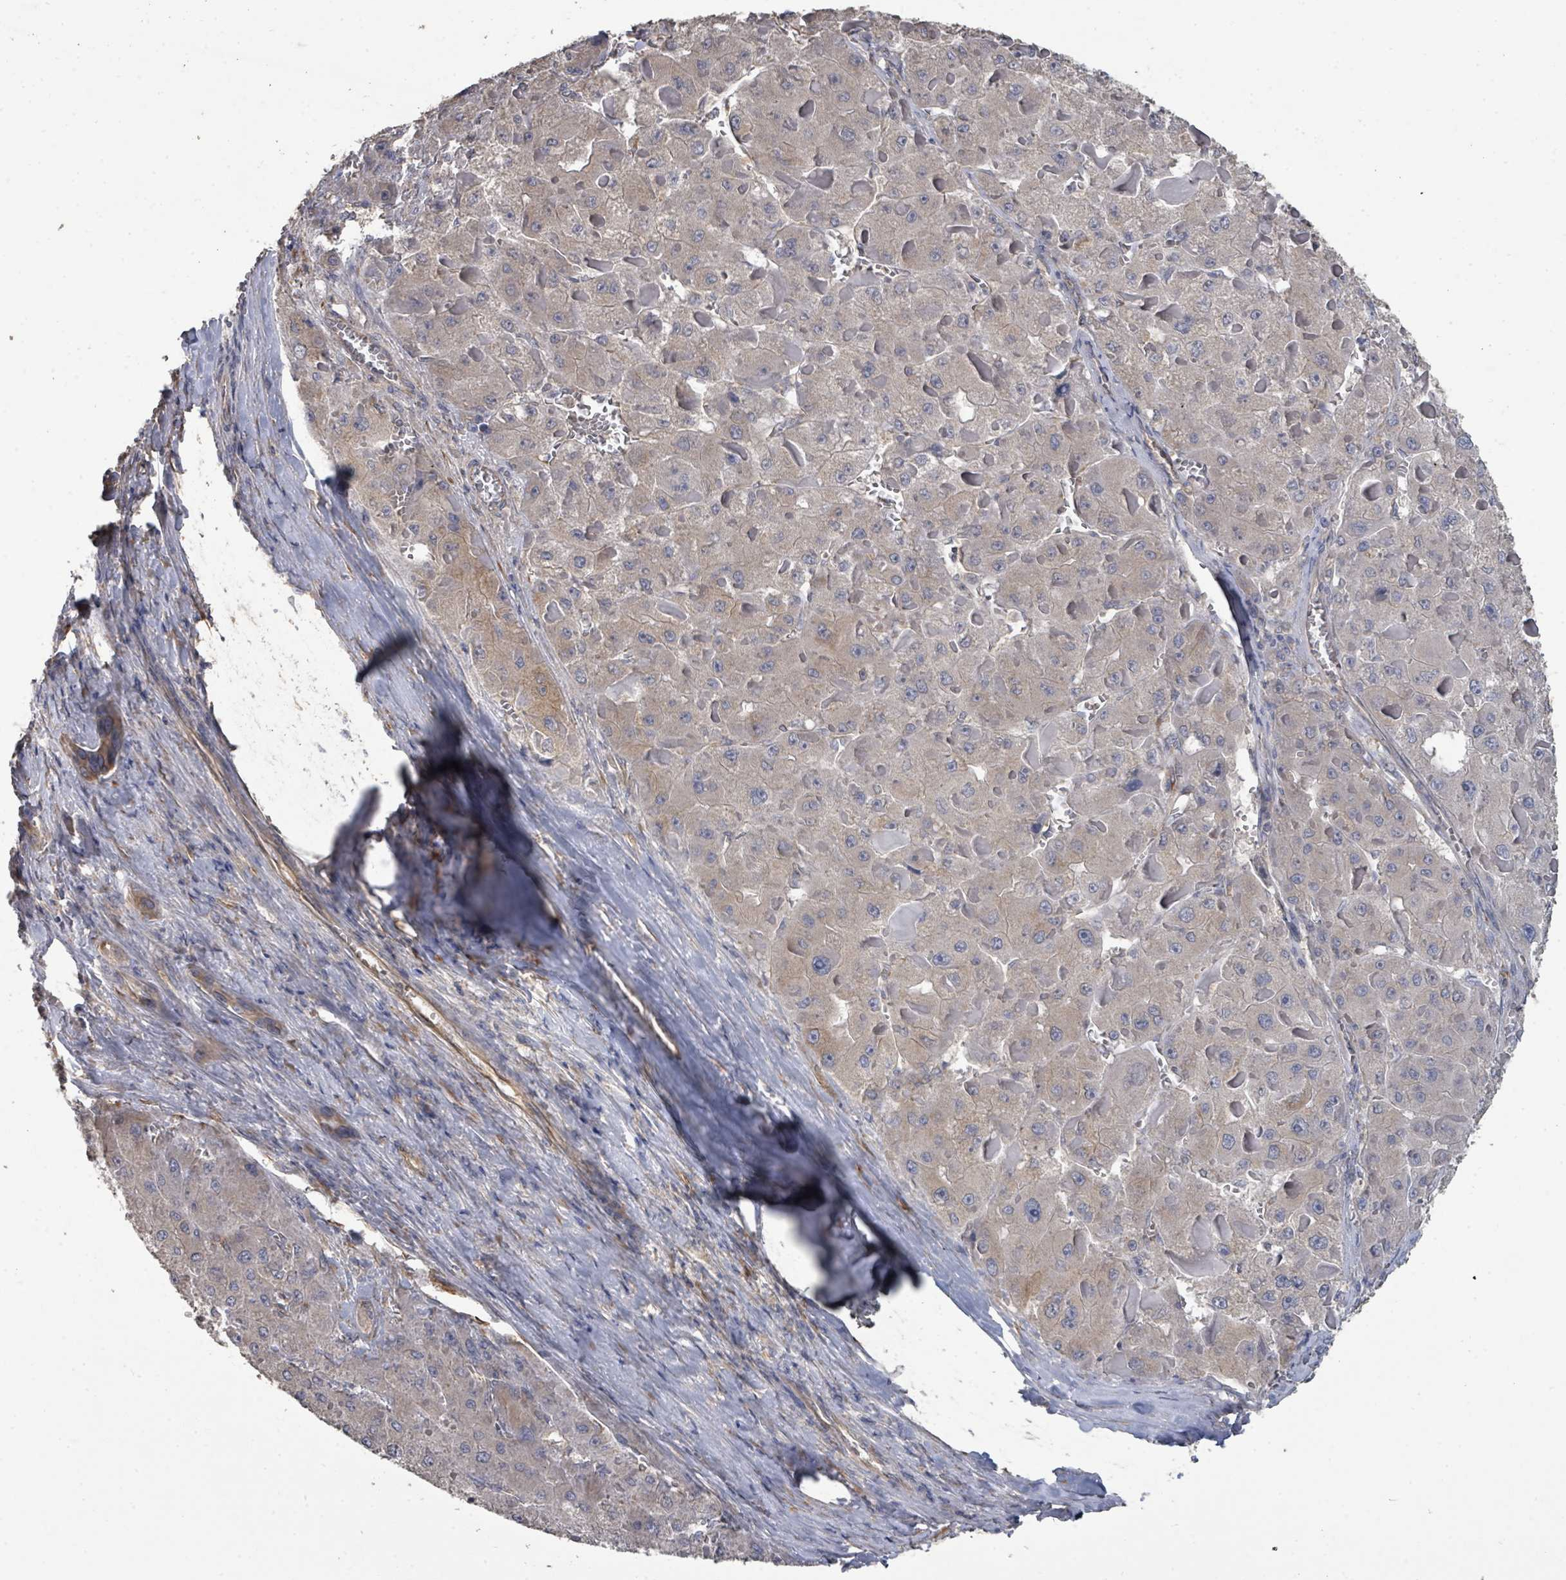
{"staining": {"intensity": "negative", "quantity": "none", "location": "none"}, "tissue": "liver cancer", "cell_type": "Tumor cells", "image_type": "cancer", "snomed": [{"axis": "morphology", "description": "Carcinoma, Hepatocellular, NOS"}, {"axis": "topography", "description": "Liver"}], "caption": "The IHC image has no significant positivity in tumor cells of hepatocellular carcinoma (liver) tissue.", "gene": "SLC9A7", "patient": {"sex": "female", "age": 73}}